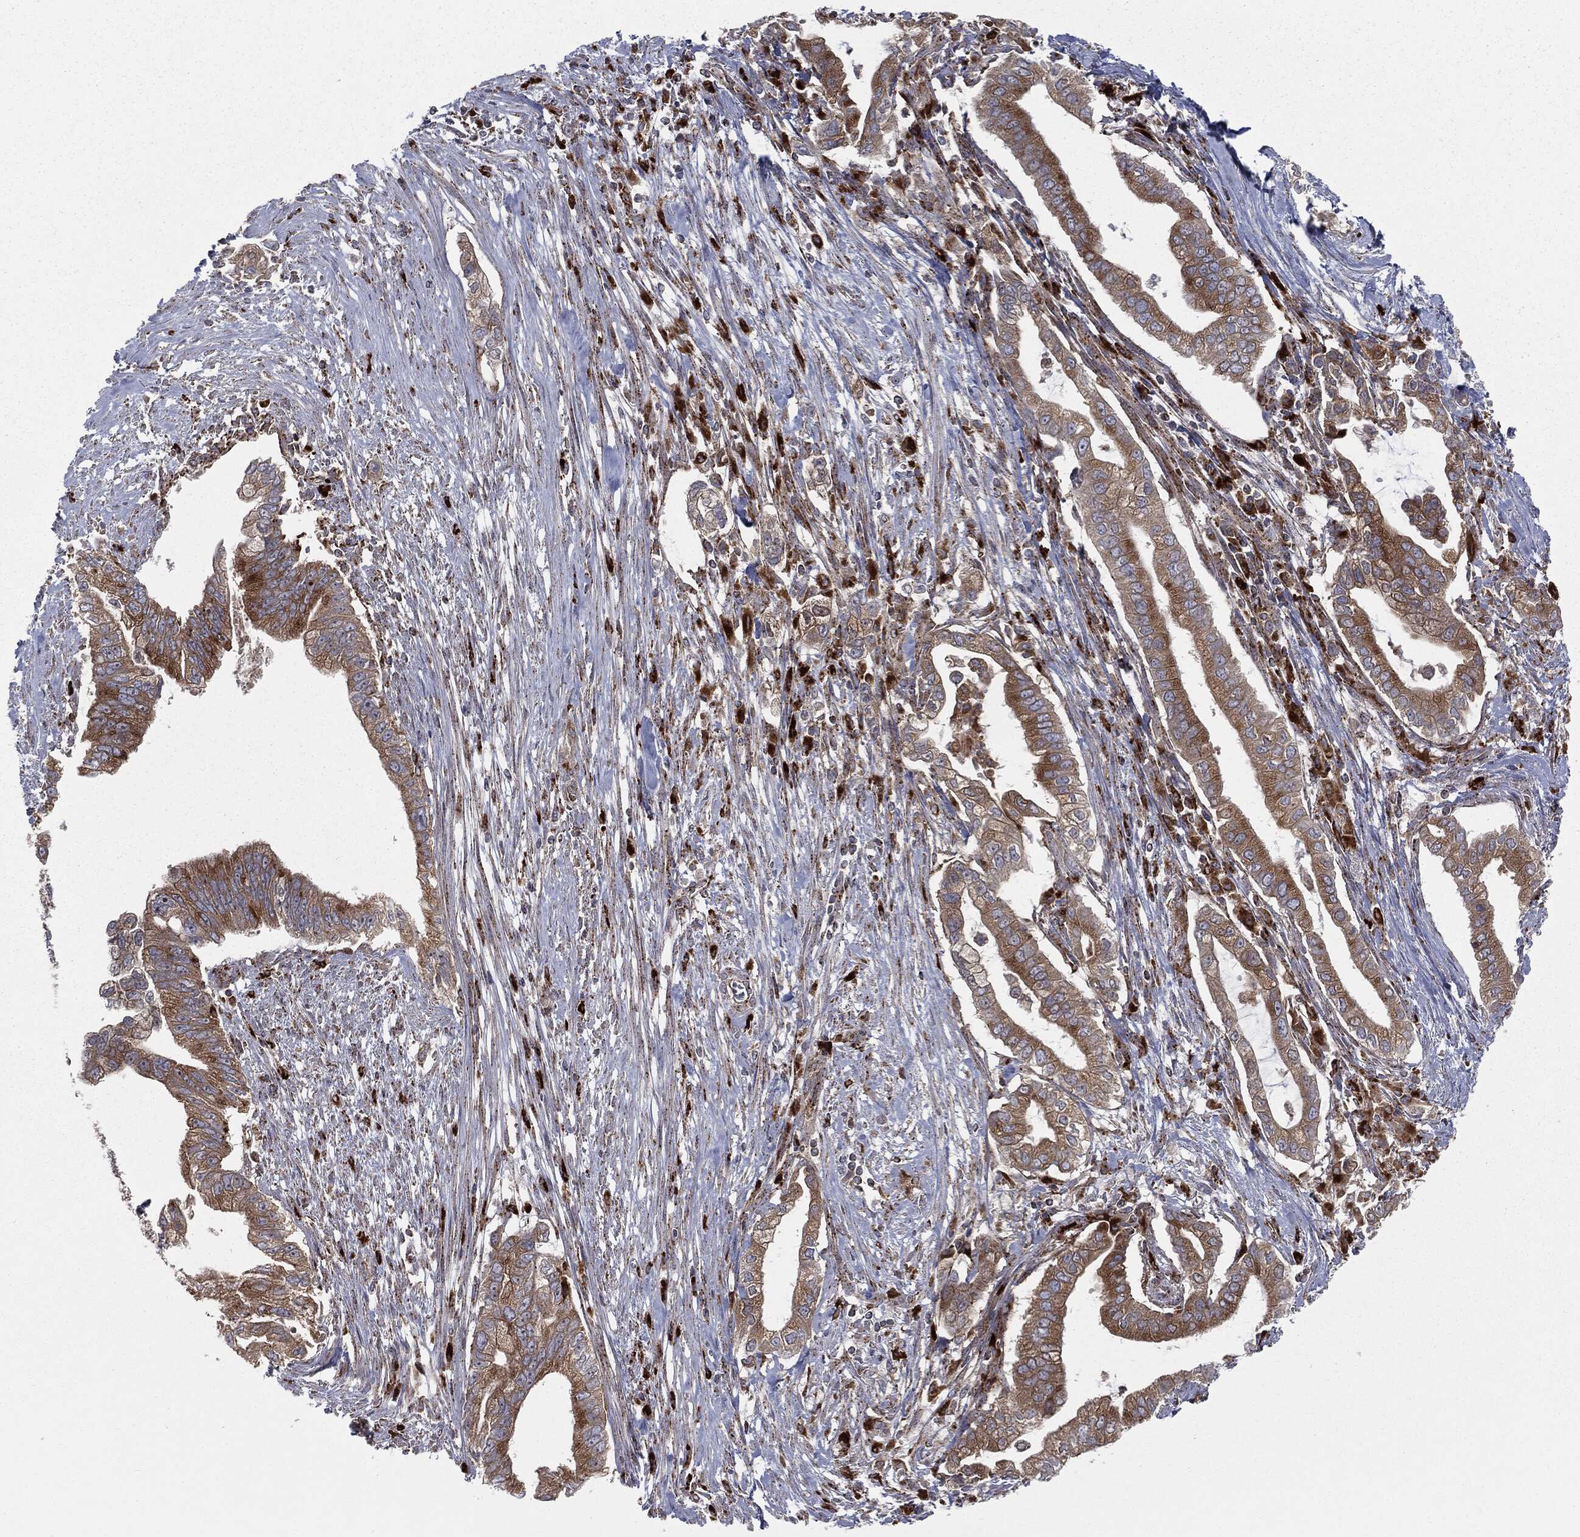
{"staining": {"intensity": "moderate", "quantity": ">75%", "location": "cytoplasmic/membranous"}, "tissue": "pancreatic cancer", "cell_type": "Tumor cells", "image_type": "cancer", "snomed": [{"axis": "morphology", "description": "Adenocarcinoma, NOS"}, {"axis": "topography", "description": "Pancreas"}], "caption": "DAB (3,3'-diaminobenzidine) immunohistochemical staining of adenocarcinoma (pancreatic) exhibits moderate cytoplasmic/membranous protein staining in approximately >75% of tumor cells.", "gene": "CTSA", "patient": {"sex": "male", "age": 70}}